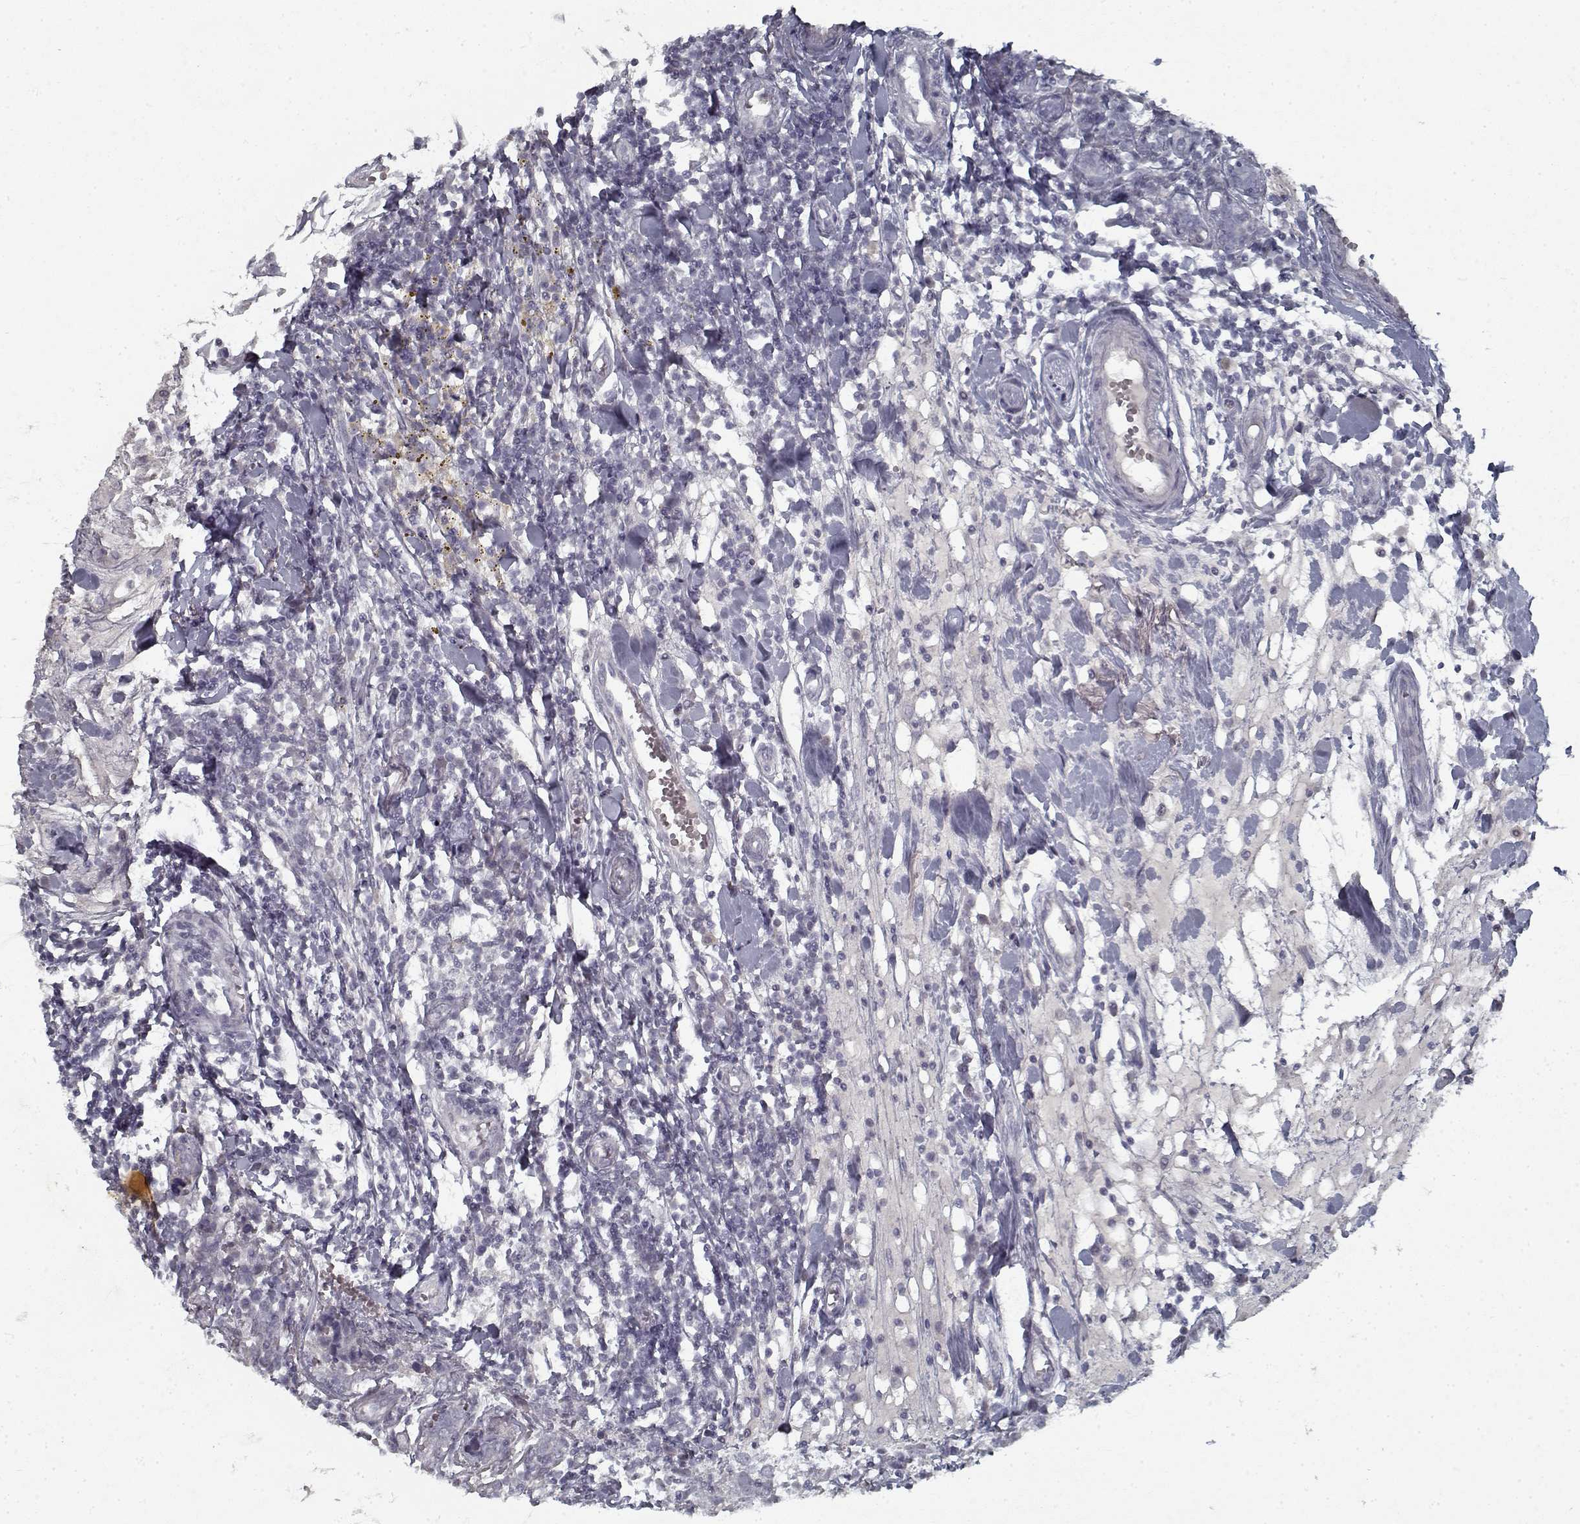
{"staining": {"intensity": "negative", "quantity": "none", "location": "none"}, "tissue": "breast cancer", "cell_type": "Tumor cells", "image_type": "cancer", "snomed": [{"axis": "morphology", "description": "Duct carcinoma"}, {"axis": "topography", "description": "Breast"}], "caption": "There is no significant staining in tumor cells of breast intraductal carcinoma. (DAB (3,3'-diaminobenzidine) immunohistochemistry visualized using brightfield microscopy, high magnification).", "gene": "GAD2", "patient": {"sex": "female", "age": 30}}